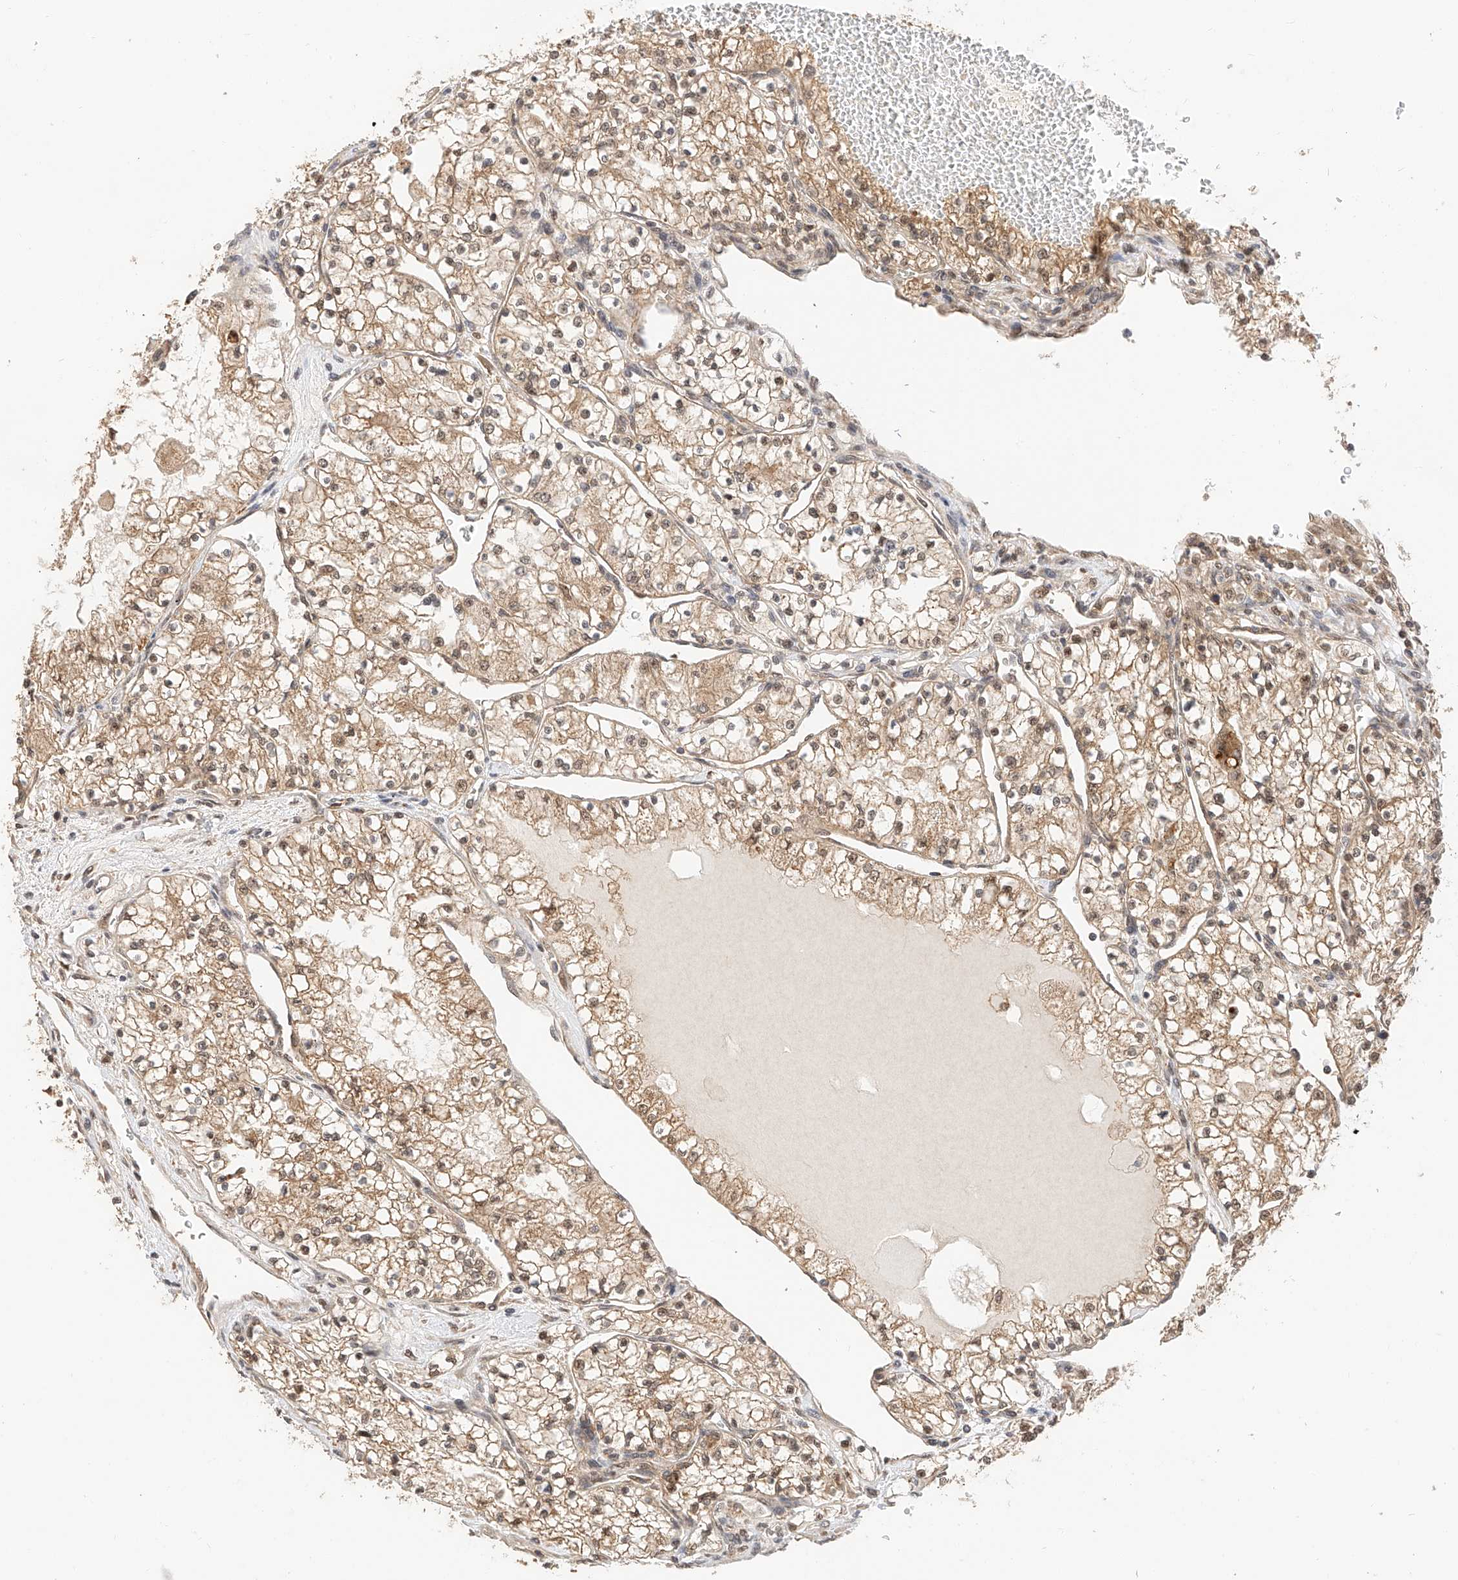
{"staining": {"intensity": "moderate", "quantity": ">75%", "location": "cytoplasmic/membranous"}, "tissue": "renal cancer", "cell_type": "Tumor cells", "image_type": "cancer", "snomed": [{"axis": "morphology", "description": "Normal tissue, NOS"}, {"axis": "morphology", "description": "Adenocarcinoma, NOS"}, {"axis": "topography", "description": "Kidney"}], "caption": "An image of human renal cancer stained for a protein demonstrates moderate cytoplasmic/membranous brown staining in tumor cells. (Brightfield microscopy of DAB IHC at high magnification).", "gene": "EIF4H", "patient": {"sex": "male", "age": 68}}